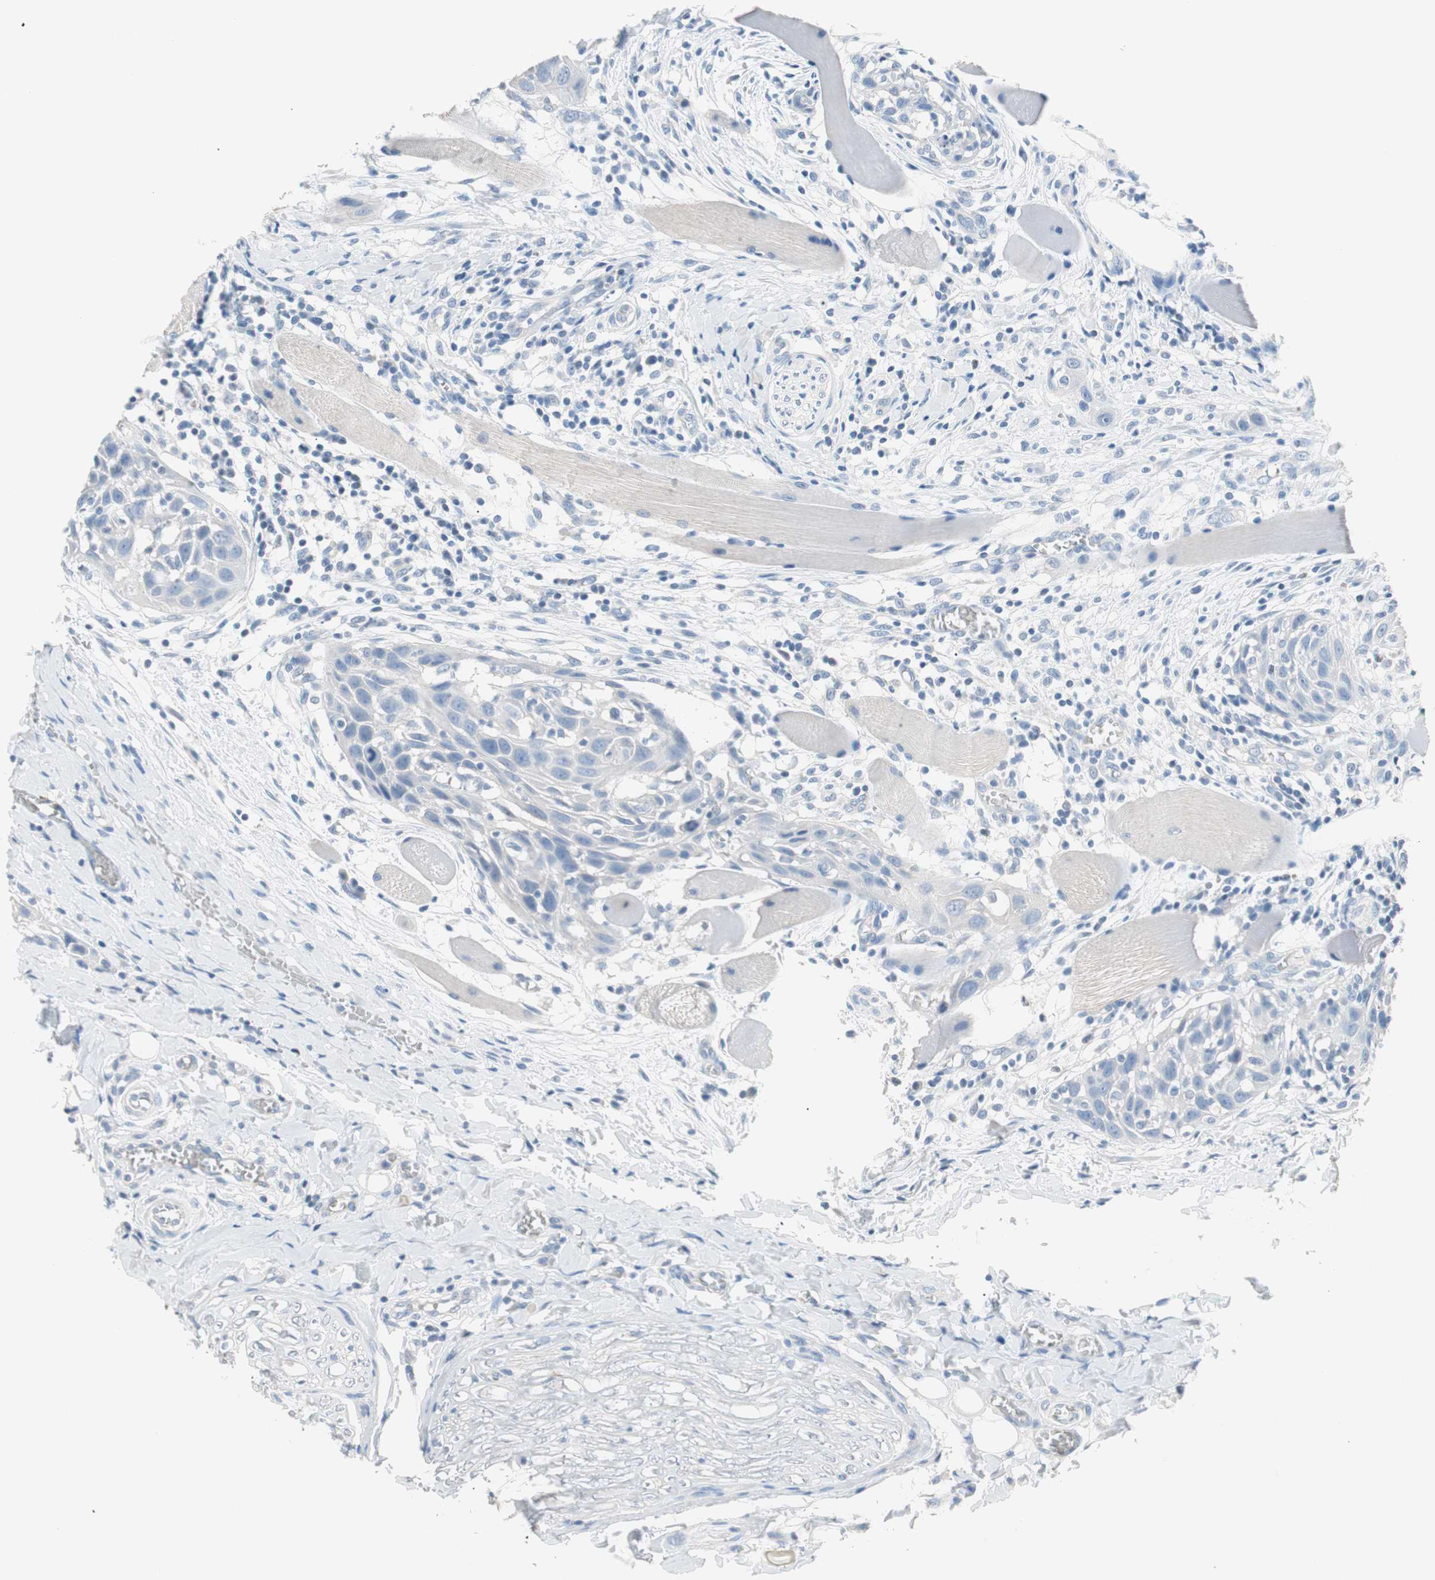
{"staining": {"intensity": "negative", "quantity": "none", "location": "none"}, "tissue": "head and neck cancer", "cell_type": "Tumor cells", "image_type": "cancer", "snomed": [{"axis": "morphology", "description": "Normal tissue, NOS"}, {"axis": "morphology", "description": "Squamous cell carcinoma, NOS"}, {"axis": "topography", "description": "Oral tissue"}, {"axis": "topography", "description": "Head-Neck"}], "caption": "Immunohistochemical staining of head and neck cancer displays no significant staining in tumor cells.", "gene": "VIL1", "patient": {"sex": "female", "age": 50}}